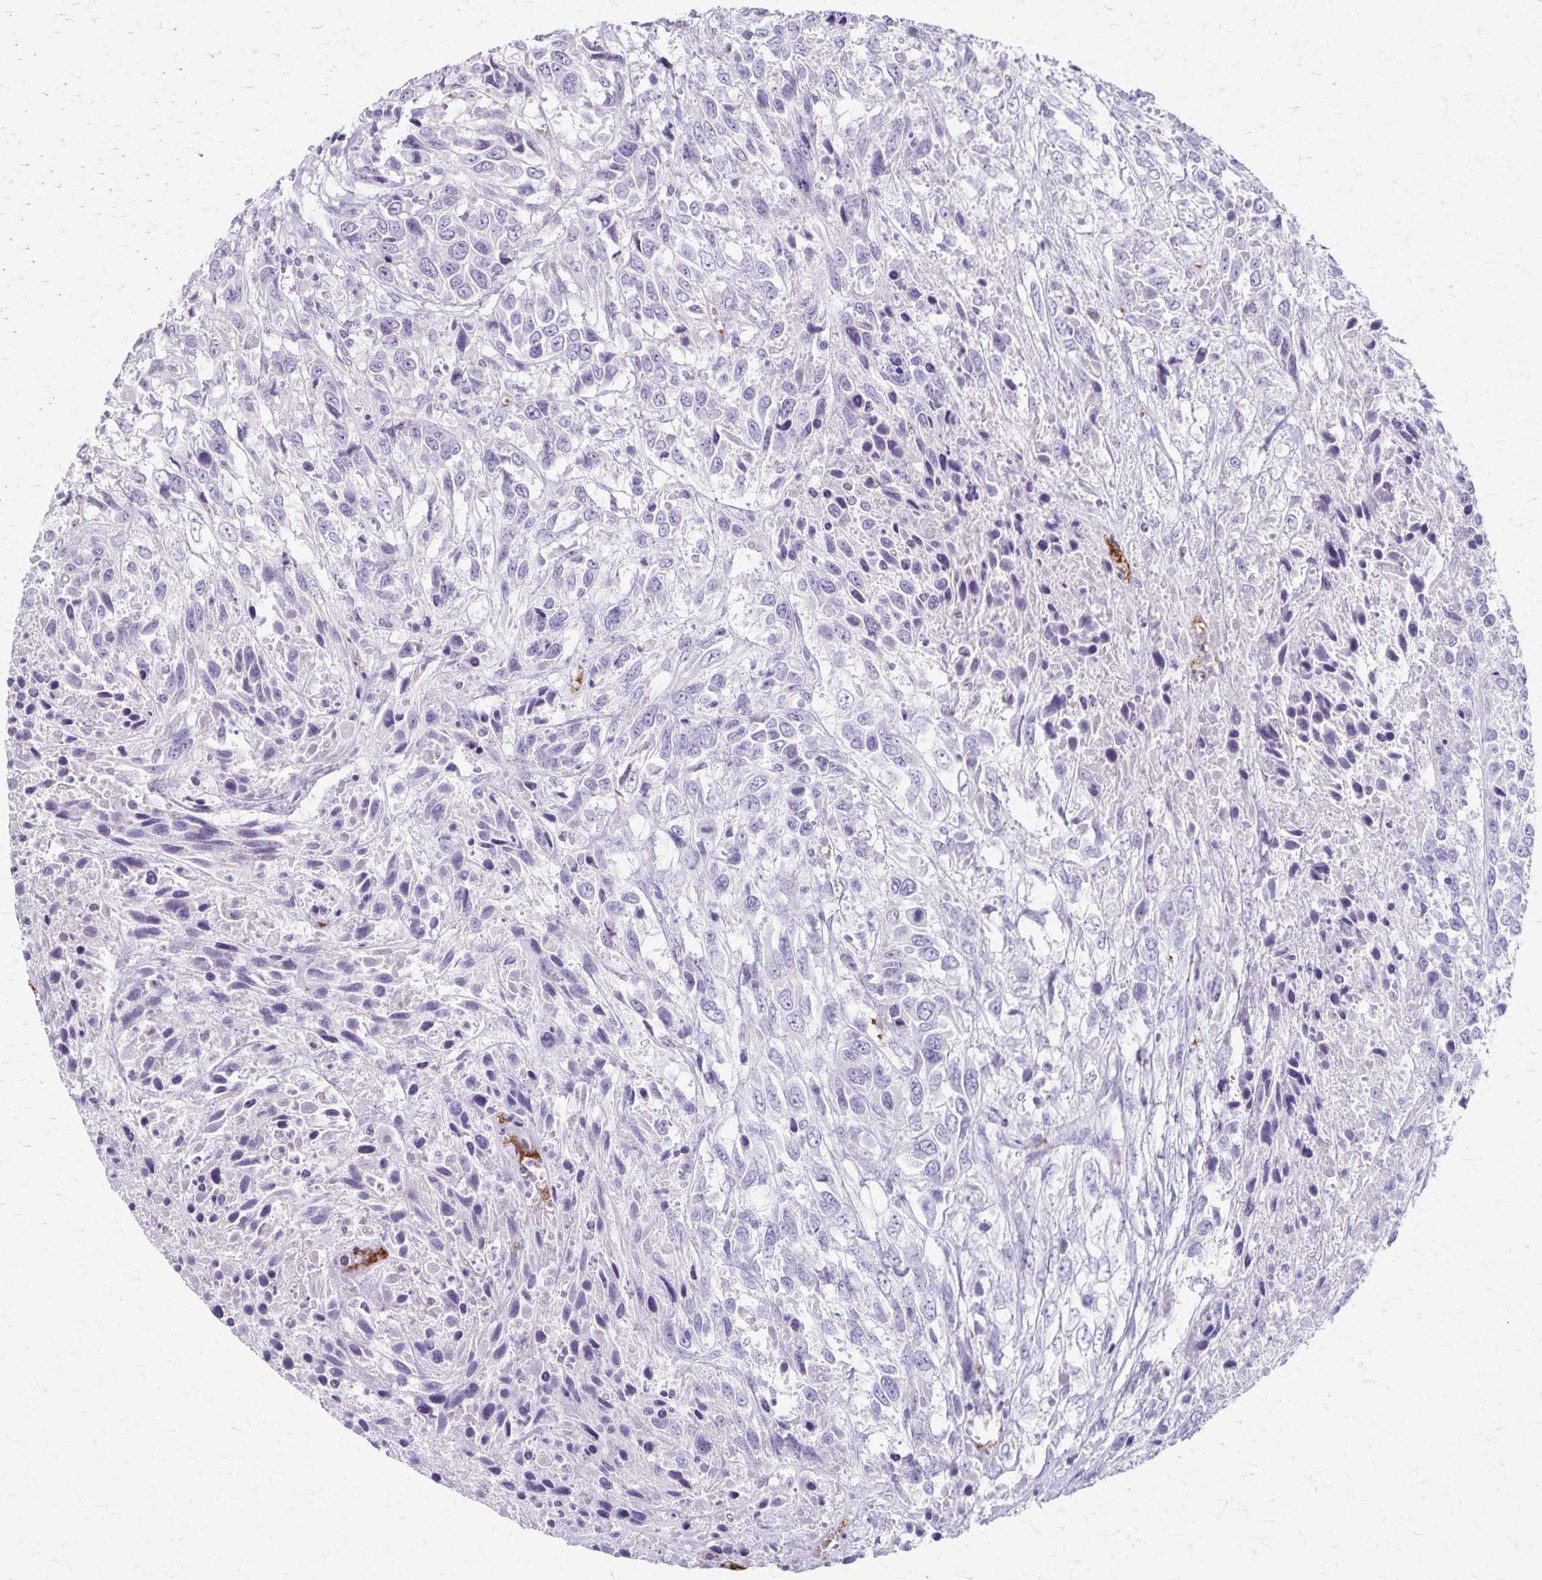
{"staining": {"intensity": "negative", "quantity": "none", "location": "none"}, "tissue": "urothelial cancer", "cell_type": "Tumor cells", "image_type": "cancer", "snomed": [{"axis": "morphology", "description": "Urothelial carcinoma, High grade"}, {"axis": "topography", "description": "Urinary bladder"}], "caption": "Tumor cells show no significant protein positivity in urothelial cancer.", "gene": "RASL10B", "patient": {"sex": "female", "age": 70}}